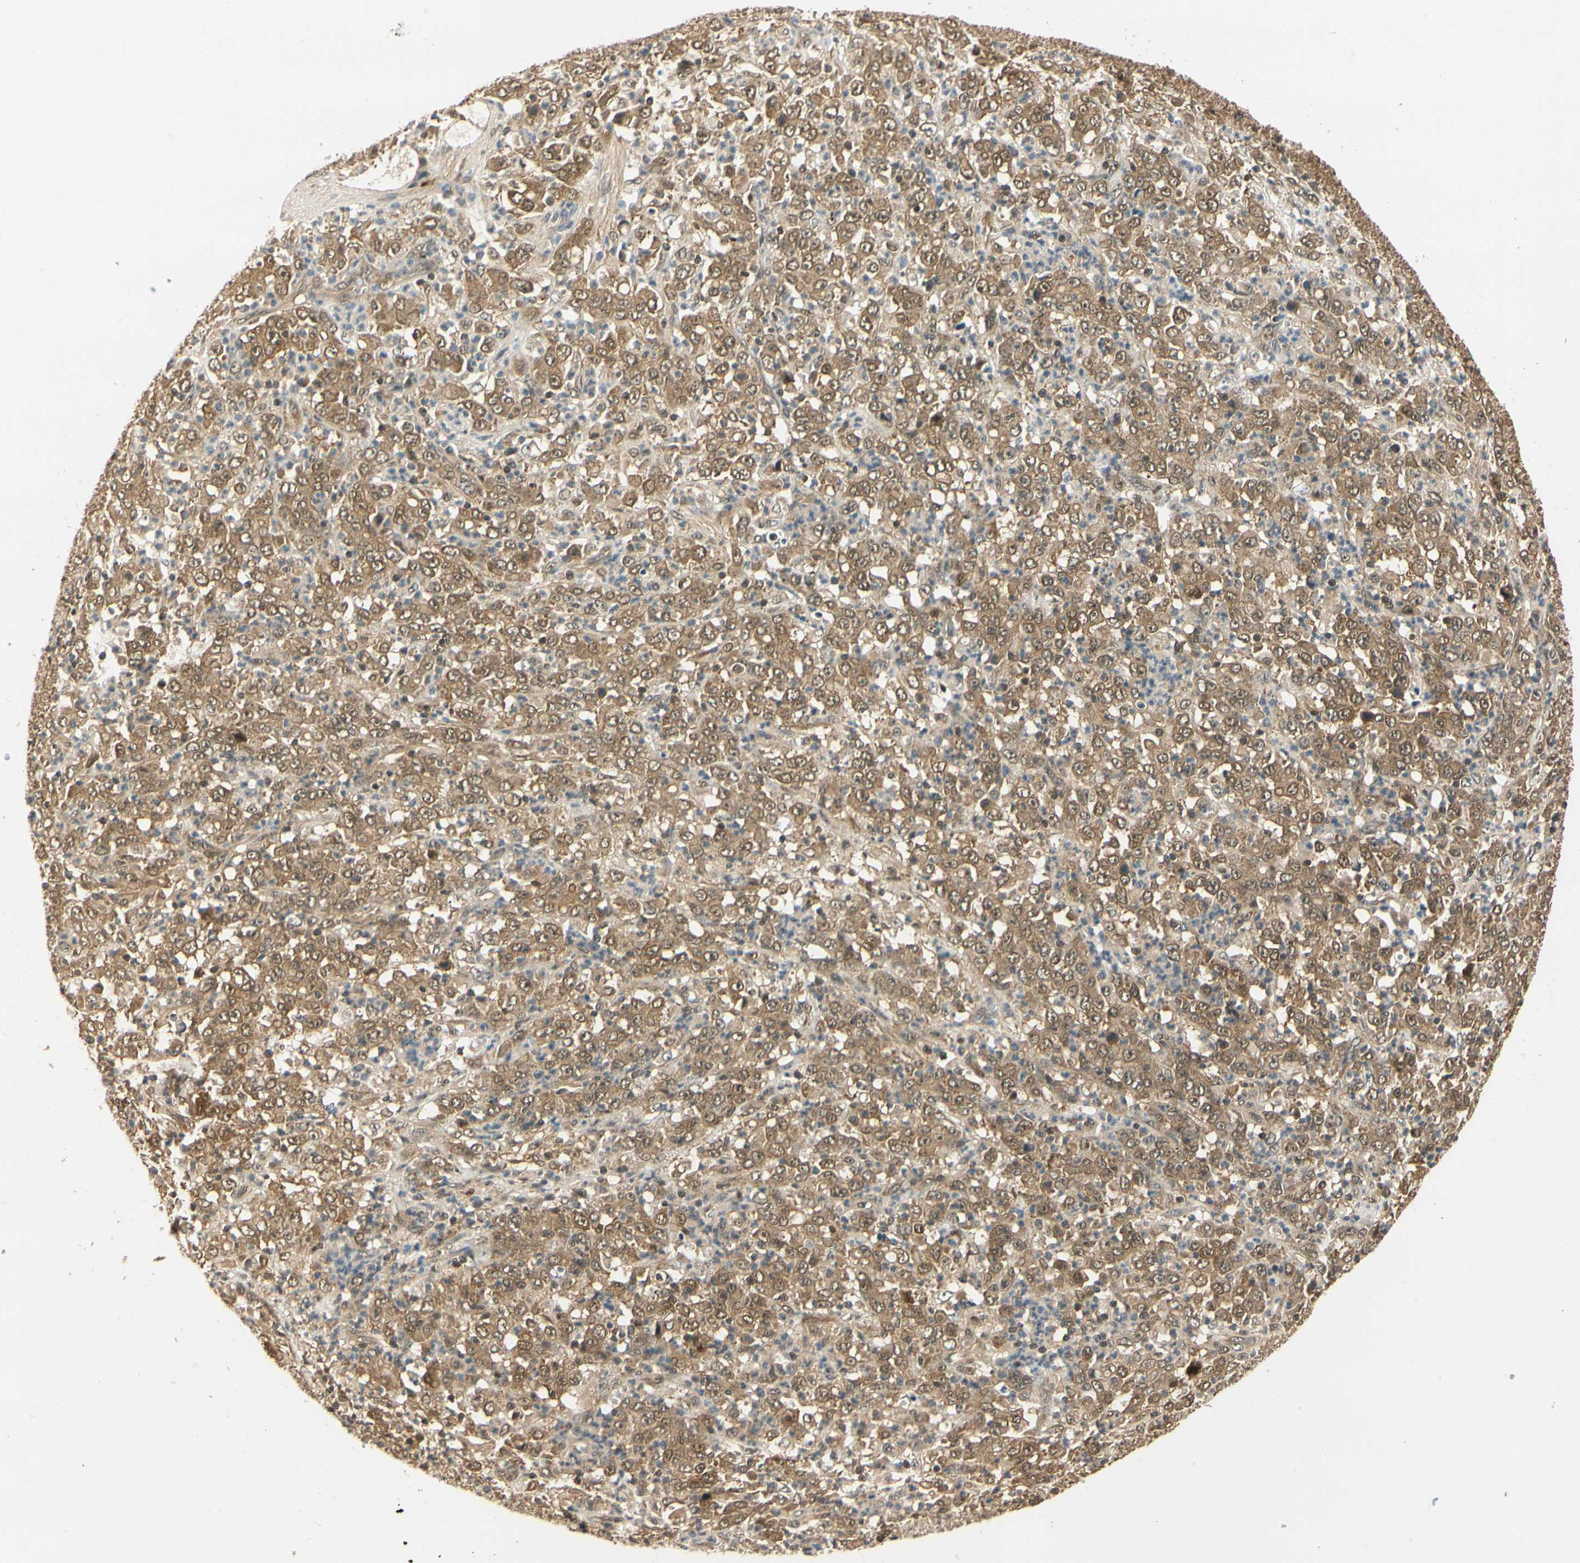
{"staining": {"intensity": "moderate", "quantity": ">75%", "location": "cytoplasmic/membranous,nuclear"}, "tissue": "stomach cancer", "cell_type": "Tumor cells", "image_type": "cancer", "snomed": [{"axis": "morphology", "description": "Adenocarcinoma, NOS"}, {"axis": "topography", "description": "Stomach, lower"}], "caption": "Moderate cytoplasmic/membranous and nuclear staining for a protein is seen in about >75% of tumor cells of stomach cancer using IHC.", "gene": "UBE2Z", "patient": {"sex": "female", "age": 71}}